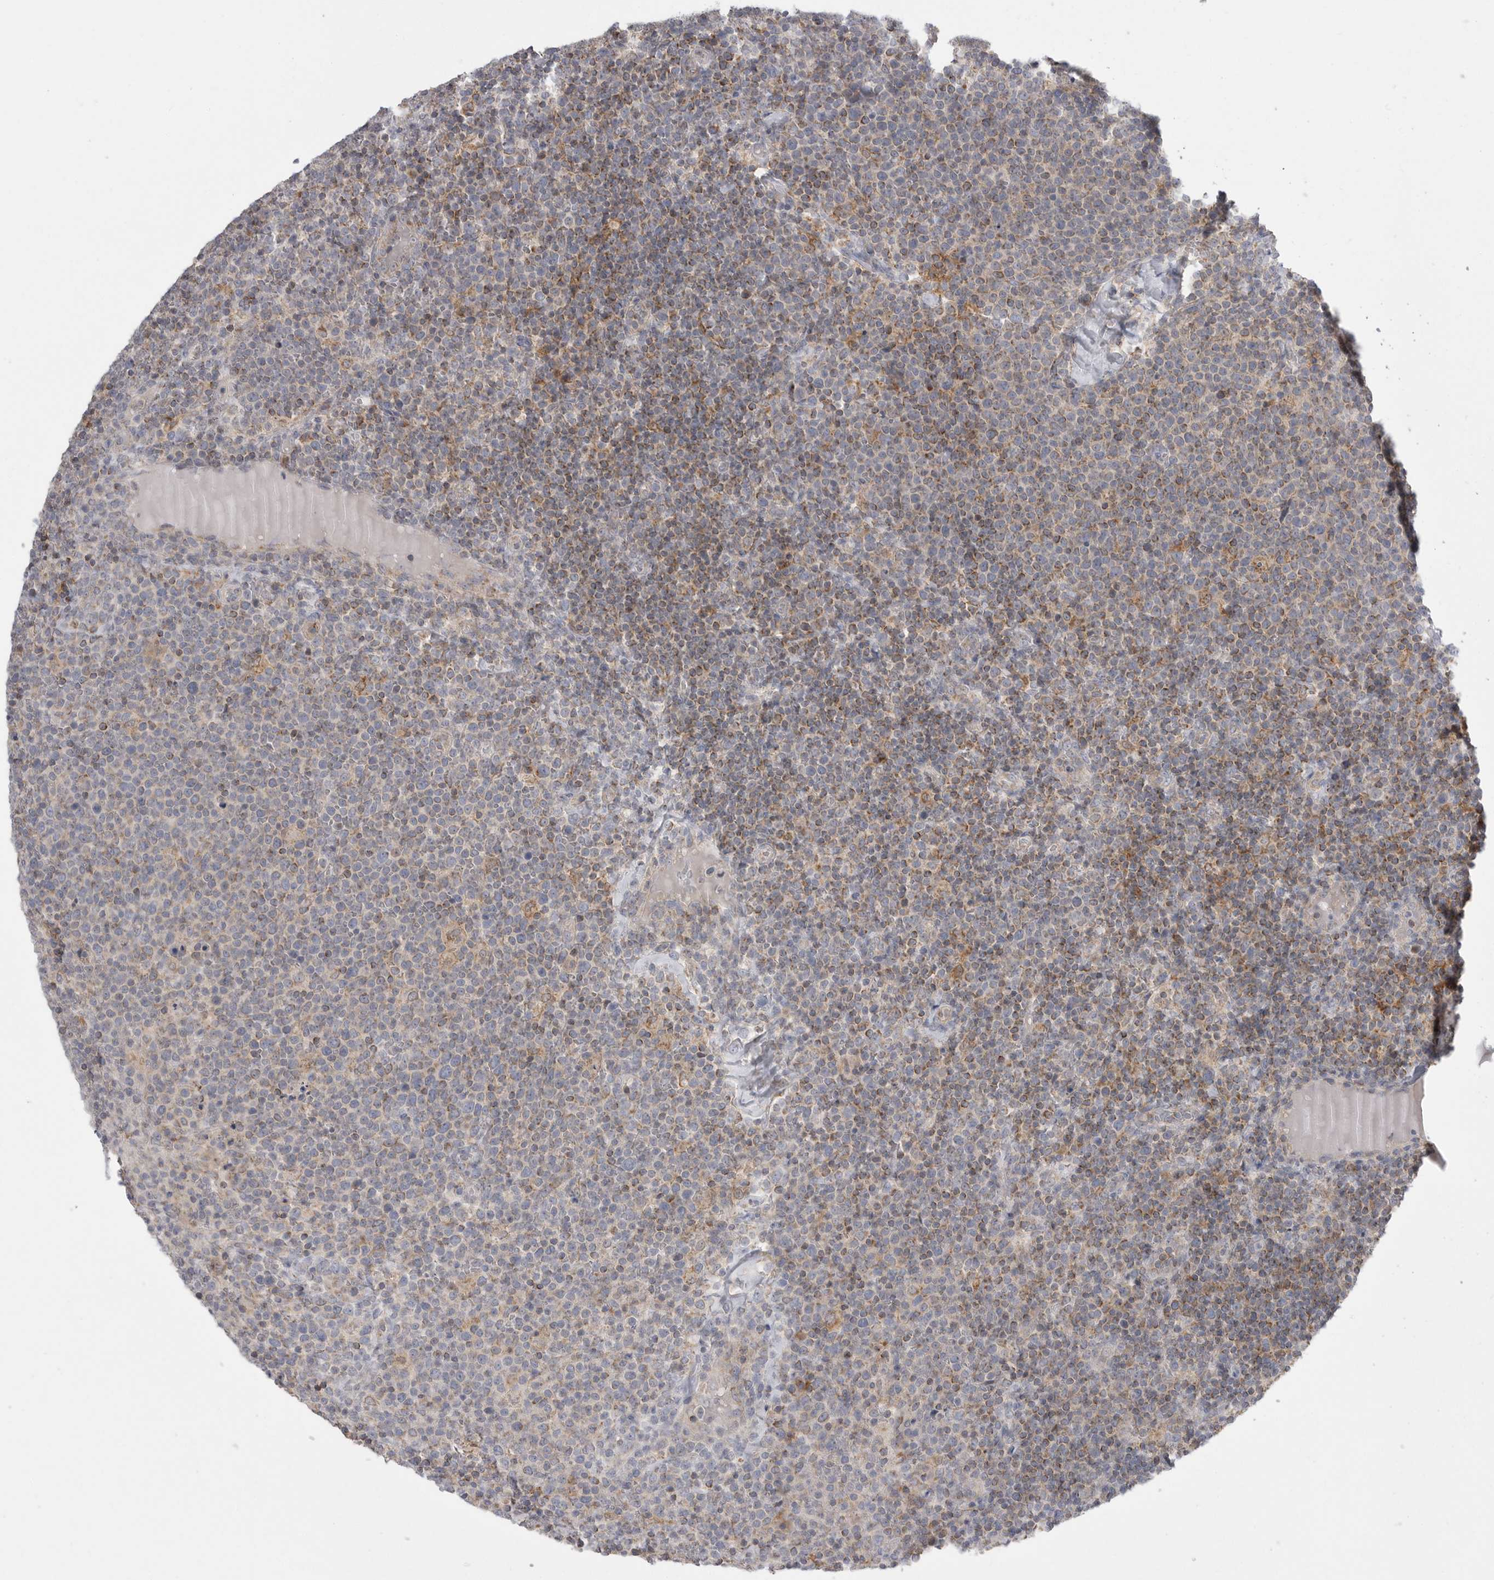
{"staining": {"intensity": "negative", "quantity": "none", "location": "none"}, "tissue": "lymphoma", "cell_type": "Tumor cells", "image_type": "cancer", "snomed": [{"axis": "morphology", "description": "Malignant lymphoma, non-Hodgkin's type, High grade"}, {"axis": "topography", "description": "Lymph node"}], "caption": "A micrograph of human lymphoma is negative for staining in tumor cells. (Immunohistochemistry (ihc), brightfield microscopy, high magnification).", "gene": "KYAT3", "patient": {"sex": "male", "age": 61}}